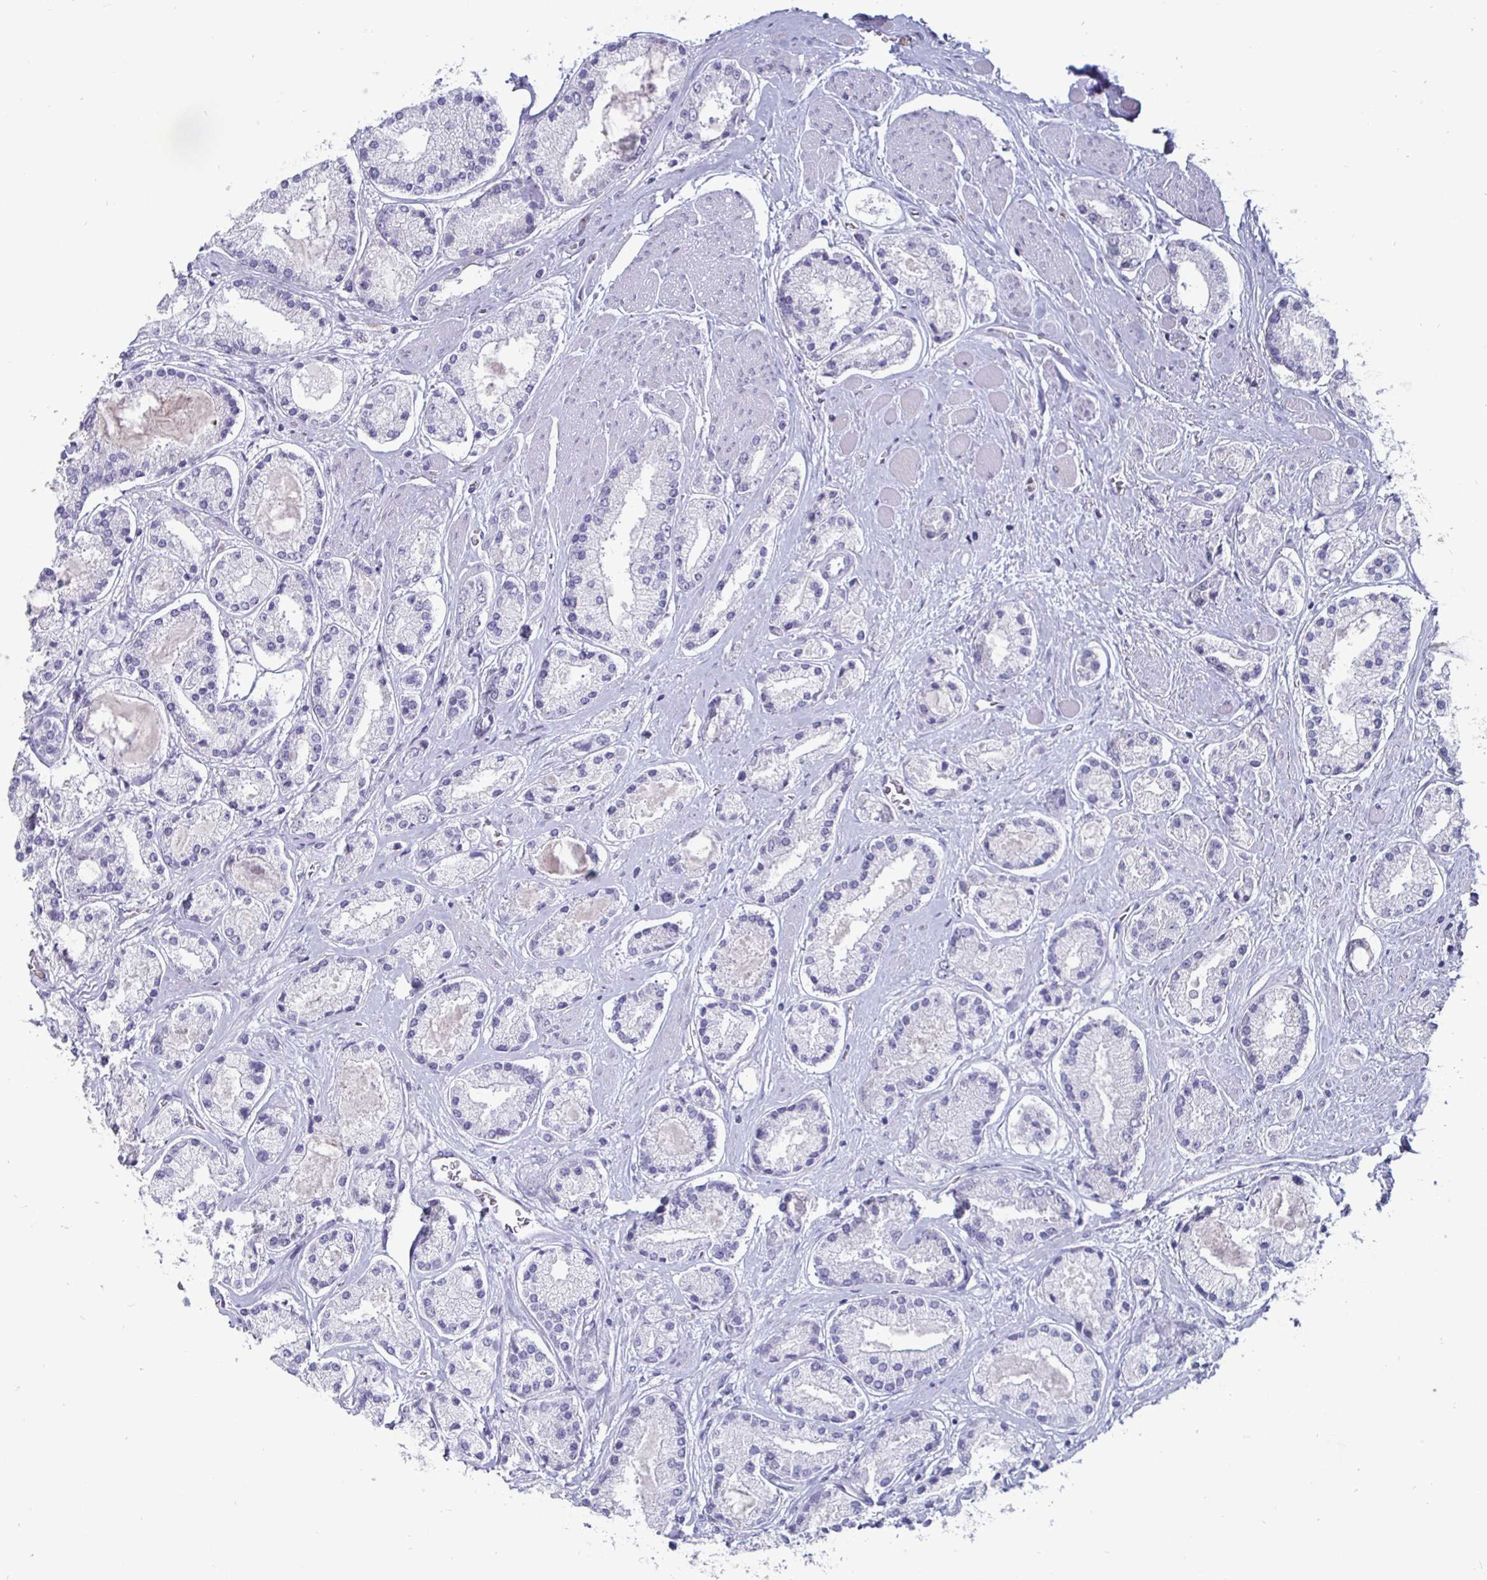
{"staining": {"intensity": "negative", "quantity": "none", "location": "none"}, "tissue": "prostate cancer", "cell_type": "Tumor cells", "image_type": "cancer", "snomed": [{"axis": "morphology", "description": "Adenocarcinoma, High grade"}, {"axis": "topography", "description": "Prostate"}], "caption": "Human prostate adenocarcinoma (high-grade) stained for a protein using immunohistochemistry exhibits no expression in tumor cells.", "gene": "OOSP2", "patient": {"sex": "male", "age": 67}}